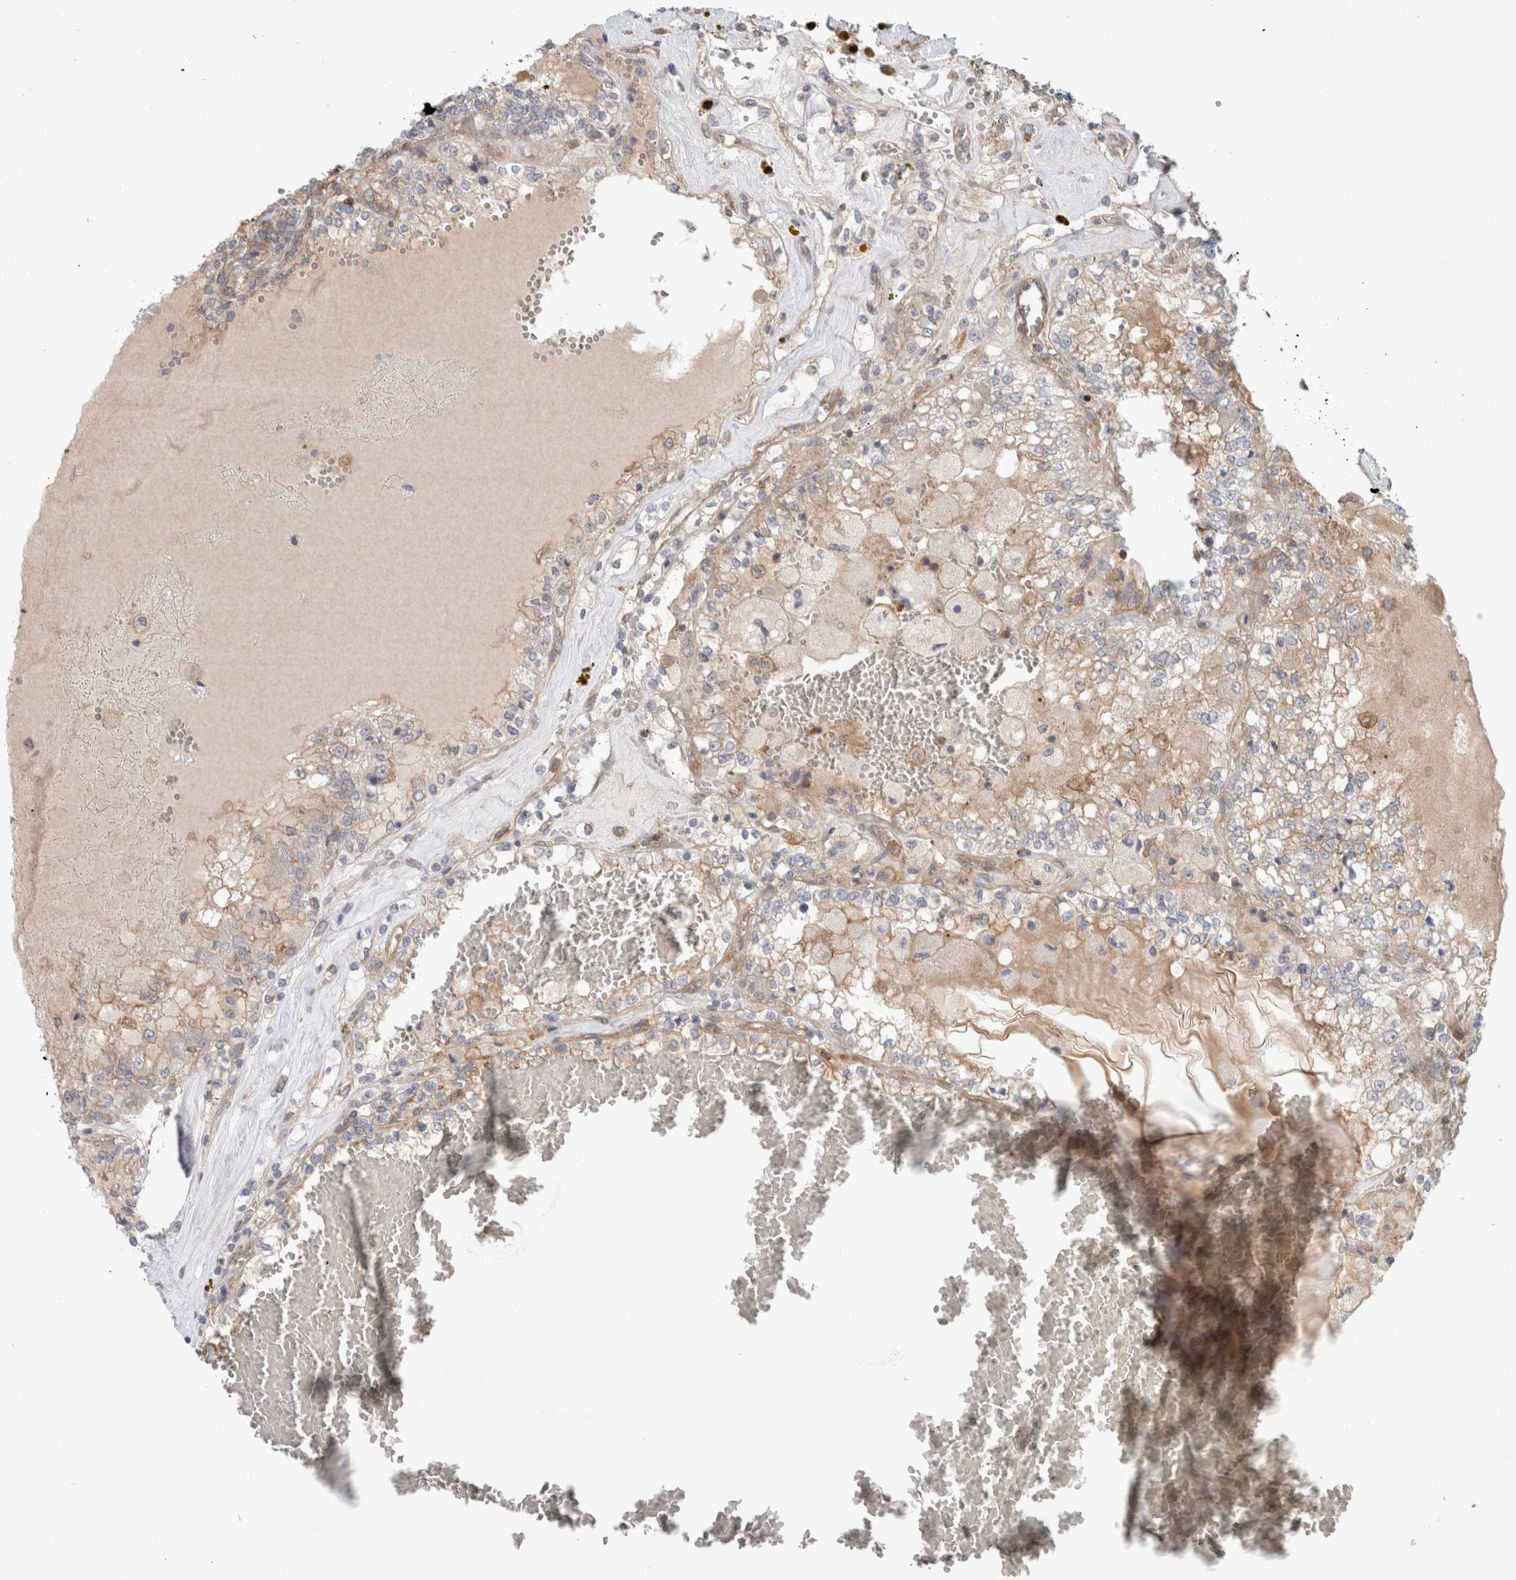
{"staining": {"intensity": "negative", "quantity": "none", "location": "none"}, "tissue": "renal cancer", "cell_type": "Tumor cells", "image_type": "cancer", "snomed": [{"axis": "morphology", "description": "Adenocarcinoma, NOS"}, {"axis": "topography", "description": "Kidney"}], "caption": "This image is of renal cancer (adenocarcinoma) stained with immunohistochemistry to label a protein in brown with the nuclei are counter-stained blue. There is no positivity in tumor cells. Nuclei are stained in blue.", "gene": "RASAL2", "patient": {"sex": "female", "age": 56}}